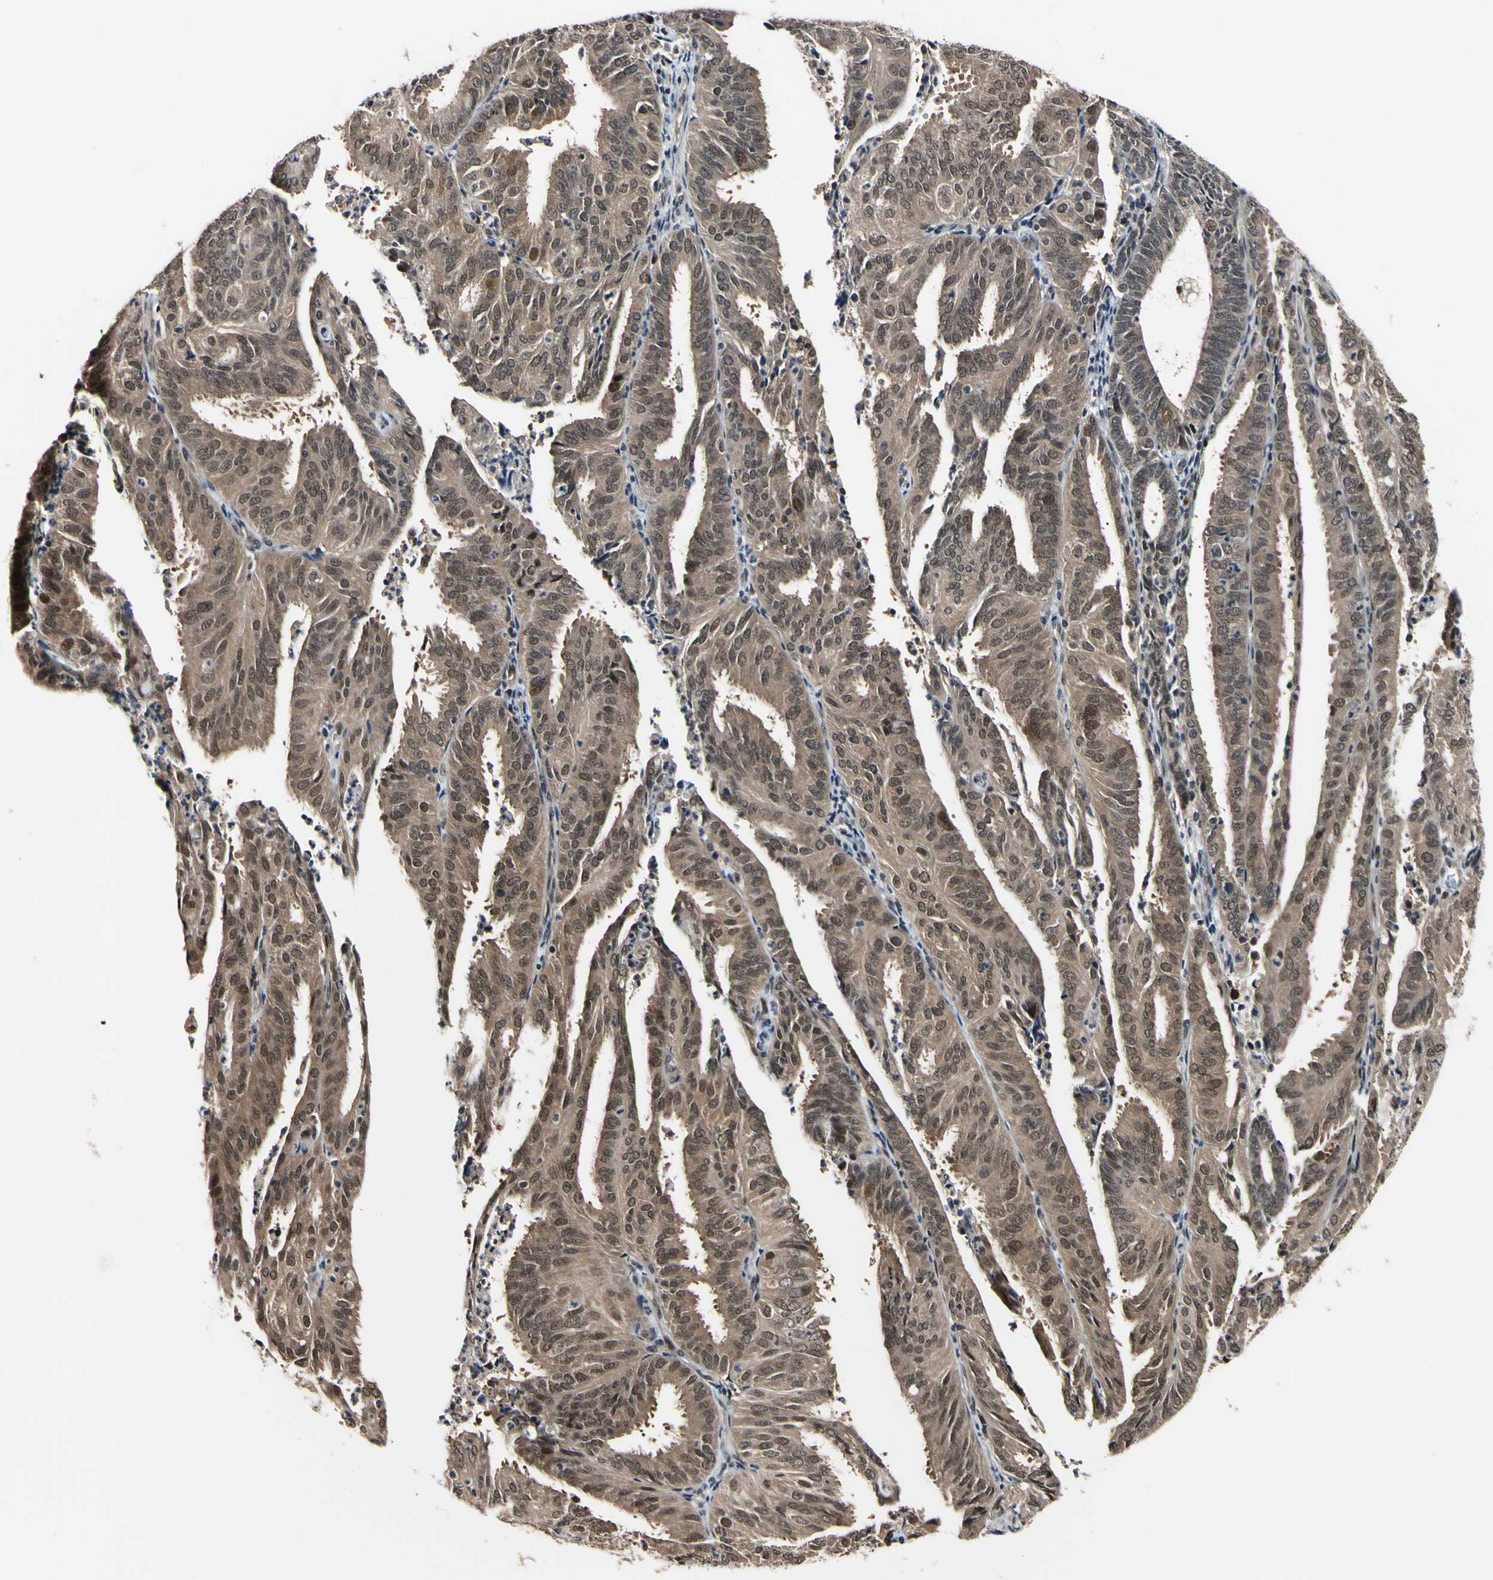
{"staining": {"intensity": "weak", "quantity": ">75%", "location": "cytoplasmic/membranous,nuclear"}, "tissue": "endometrial cancer", "cell_type": "Tumor cells", "image_type": "cancer", "snomed": [{"axis": "morphology", "description": "Adenocarcinoma, NOS"}, {"axis": "topography", "description": "Uterus"}], "caption": "Brown immunohistochemical staining in human endometrial cancer reveals weak cytoplasmic/membranous and nuclear staining in approximately >75% of tumor cells.", "gene": "PSMD10", "patient": {"sex": "female", "age": 60}}